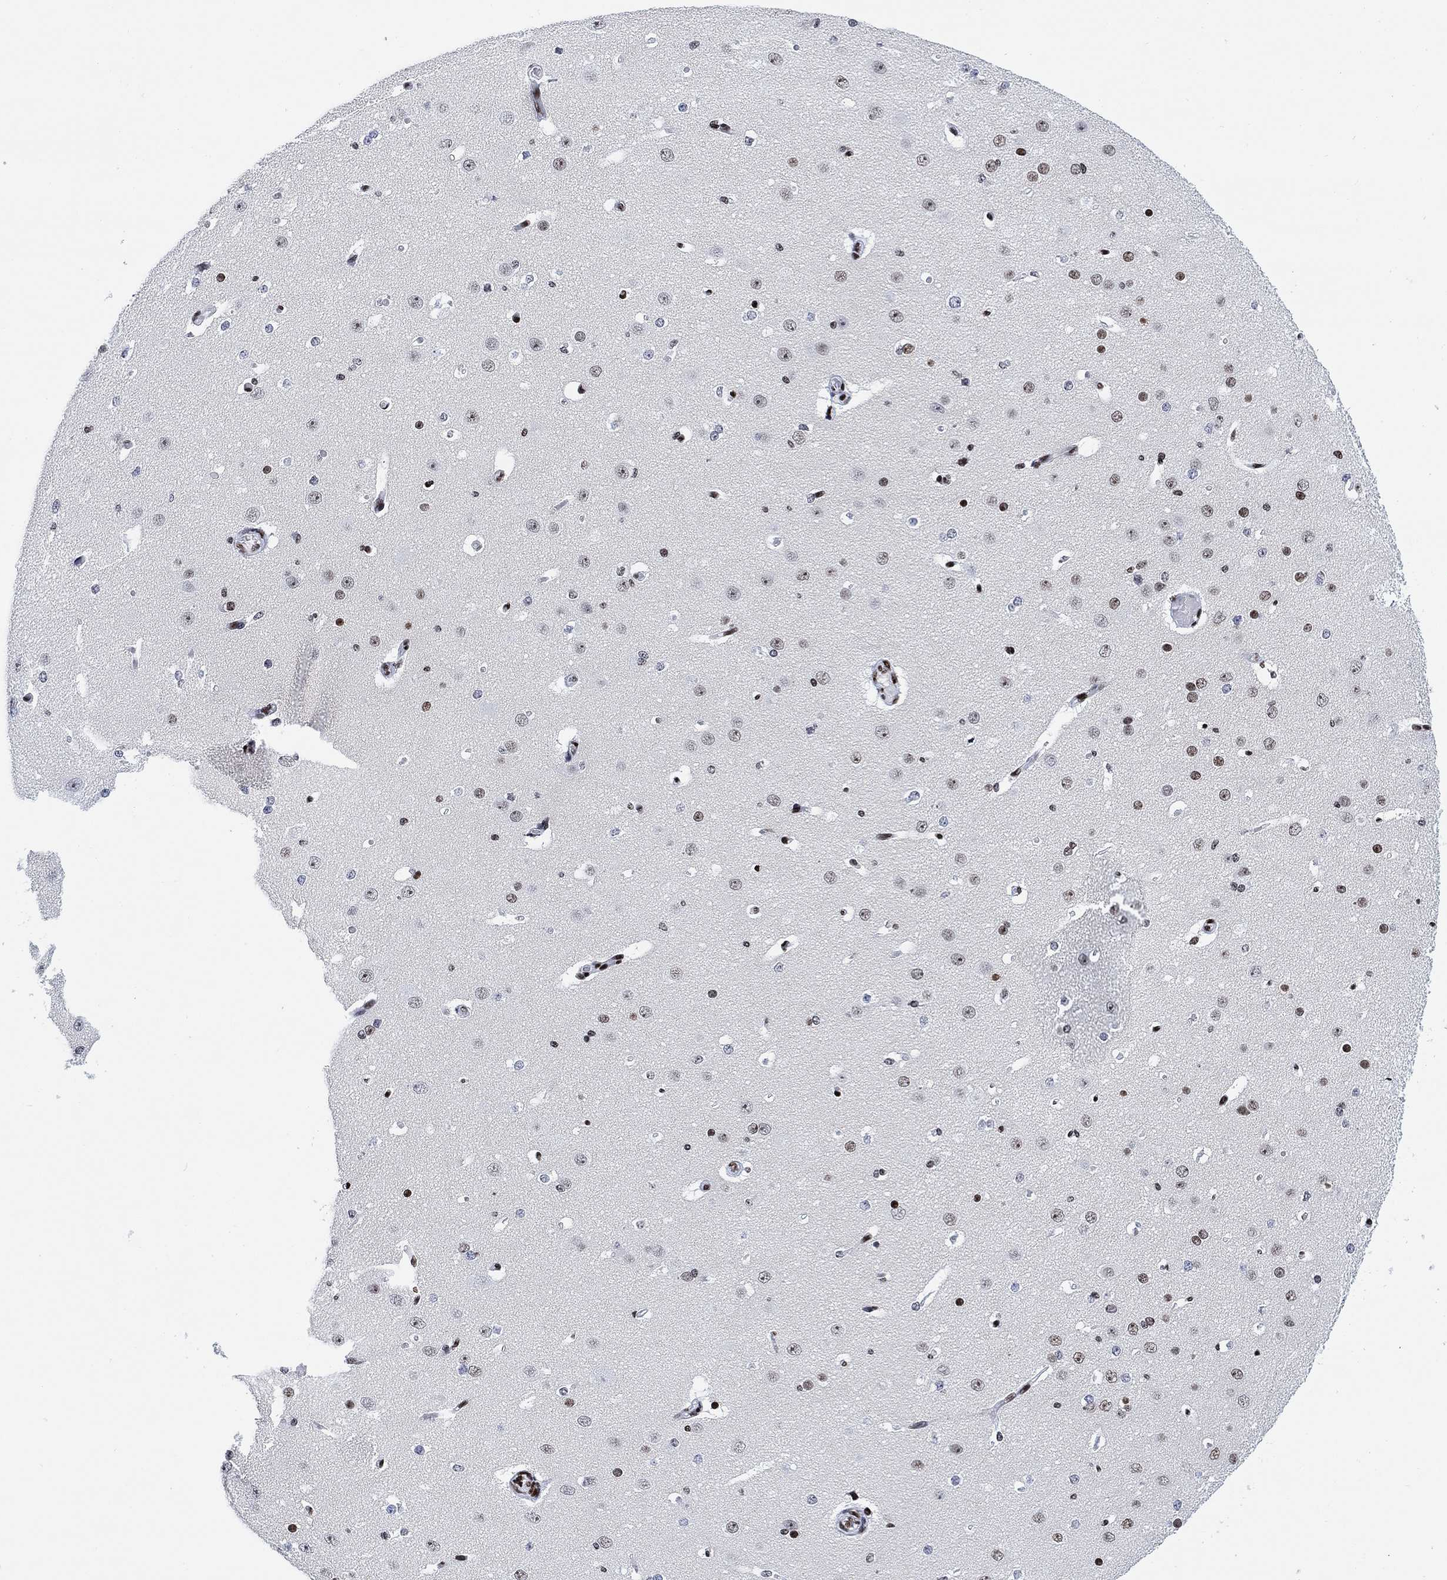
{"staining": {"intensity": "moderate", "quantity": "<25%", "location": "nuclear"}, "tissue": "cerebral cortex", "cell_type": "Endothelial cells", "image_type": "normal", "snomed": [{"axis": "morphology", "description": "Normal tissue, NOS"}, {"axis": "morphology", "description": "Inflammation, NOS"}, {"axis": "topography", "description": "Cerebral cortex"}], "caption": "Moderate nuclear positivity for a protein is present in about <25% of endothelial cells of benign cerebral cortex using immunohistochemistry (IHC).", "gene": "H1", "patient": {"sex": "male", "age": 6}}